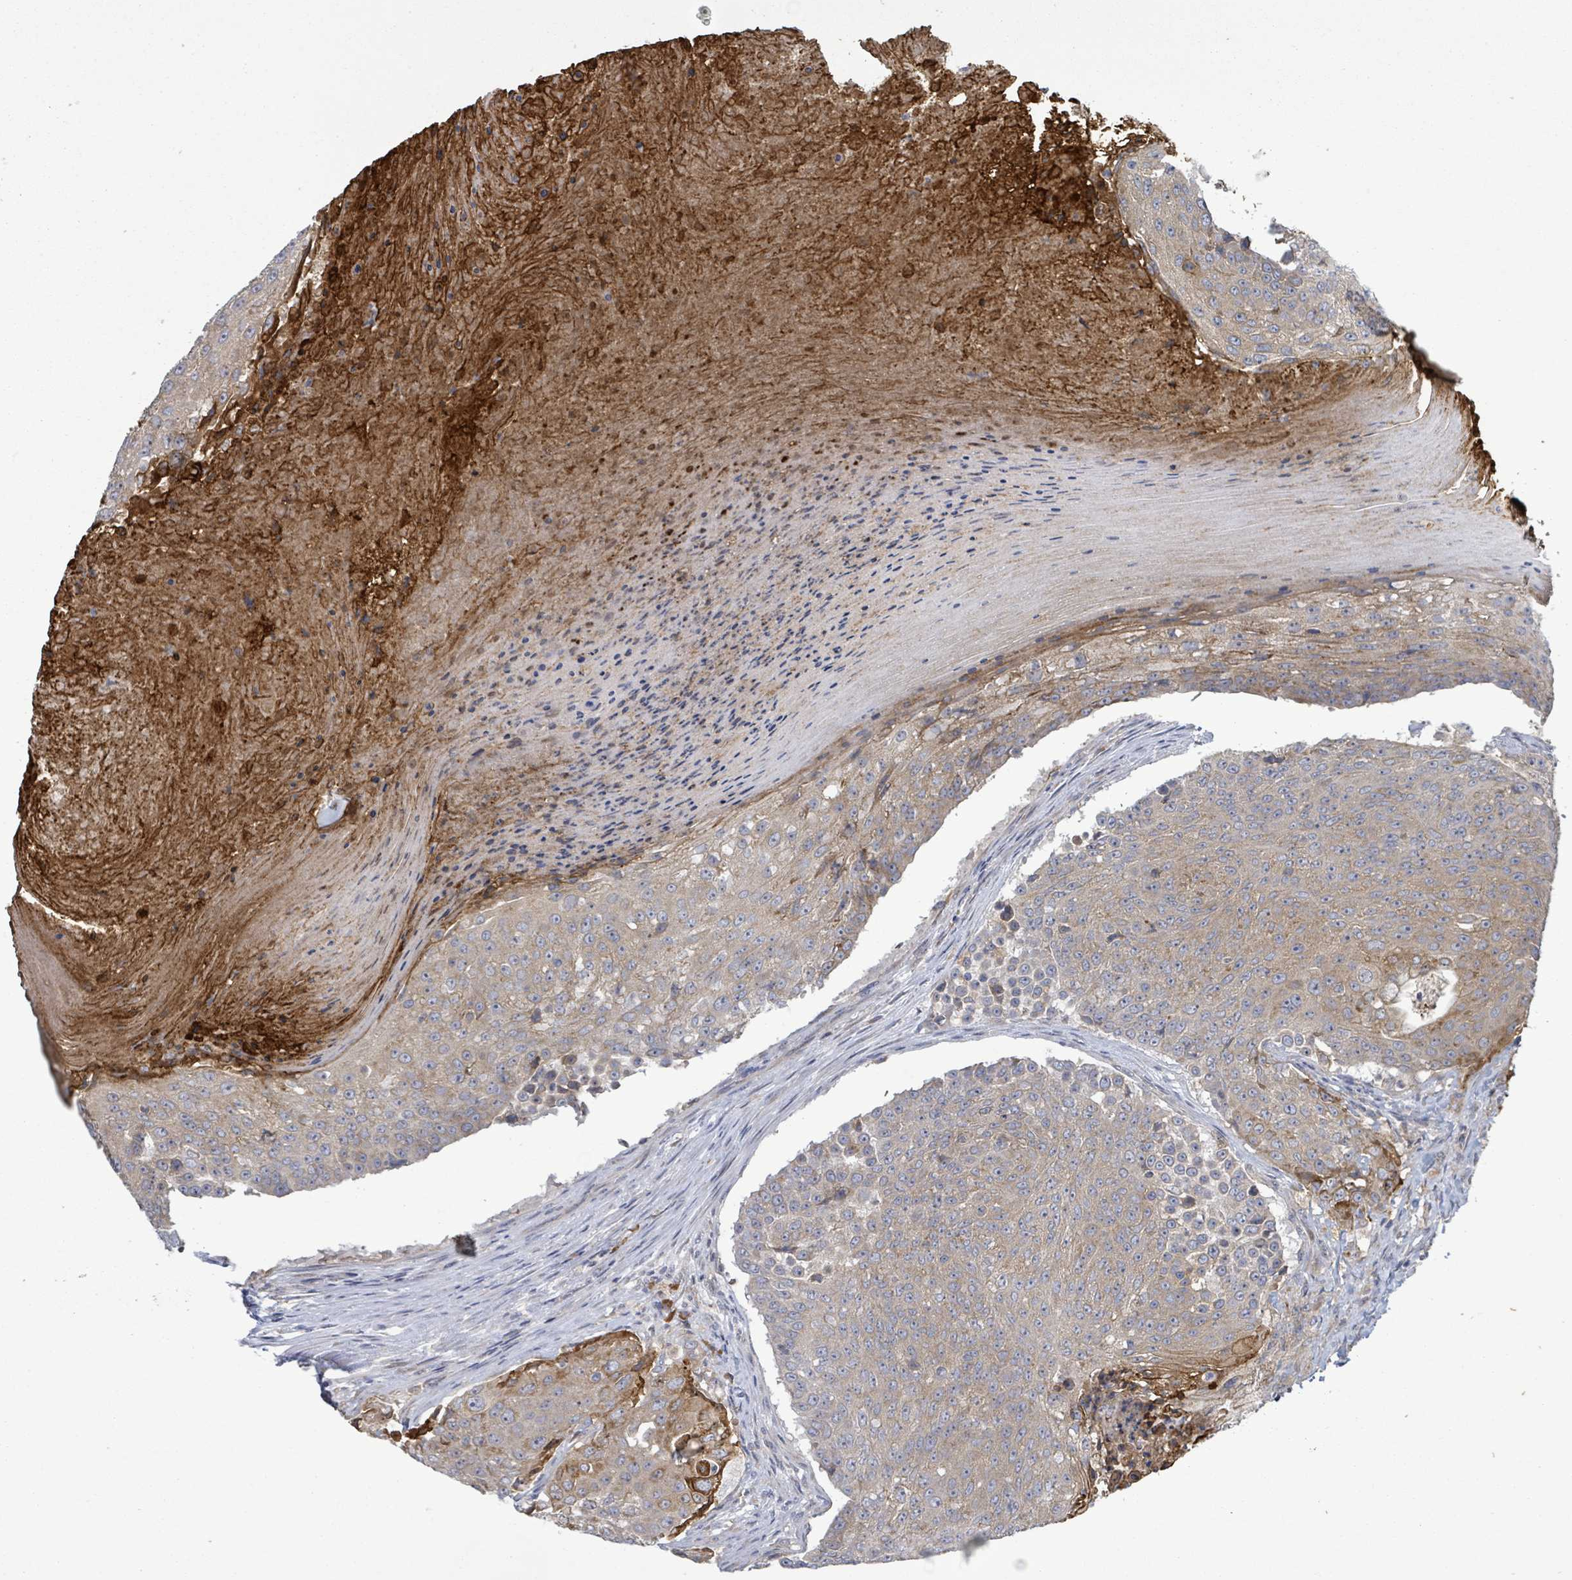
{"staining": {"intensity": "moderate", "quantity": "<25%", "location": "cytoplasmic/membranous"}, "tissue": "urothelial cancer", "cell_type": "Tumor cells", "image_type": "cancer", "snomed": [{"axis": "morphology", "description": "Urothelial carcinoma, High grade"}, {"axis": "topography", "description": "Urinary bladder"}], "caption": "This is a histology image of immunohistochemistry (IHC) staining of urothelial carcinoma (high-grade), which shows moderate expression in the cytoplasmic/membranous of tumor cells.", "gene": "ATP13A1", "patient": {"sex": "female", "age": 63}}